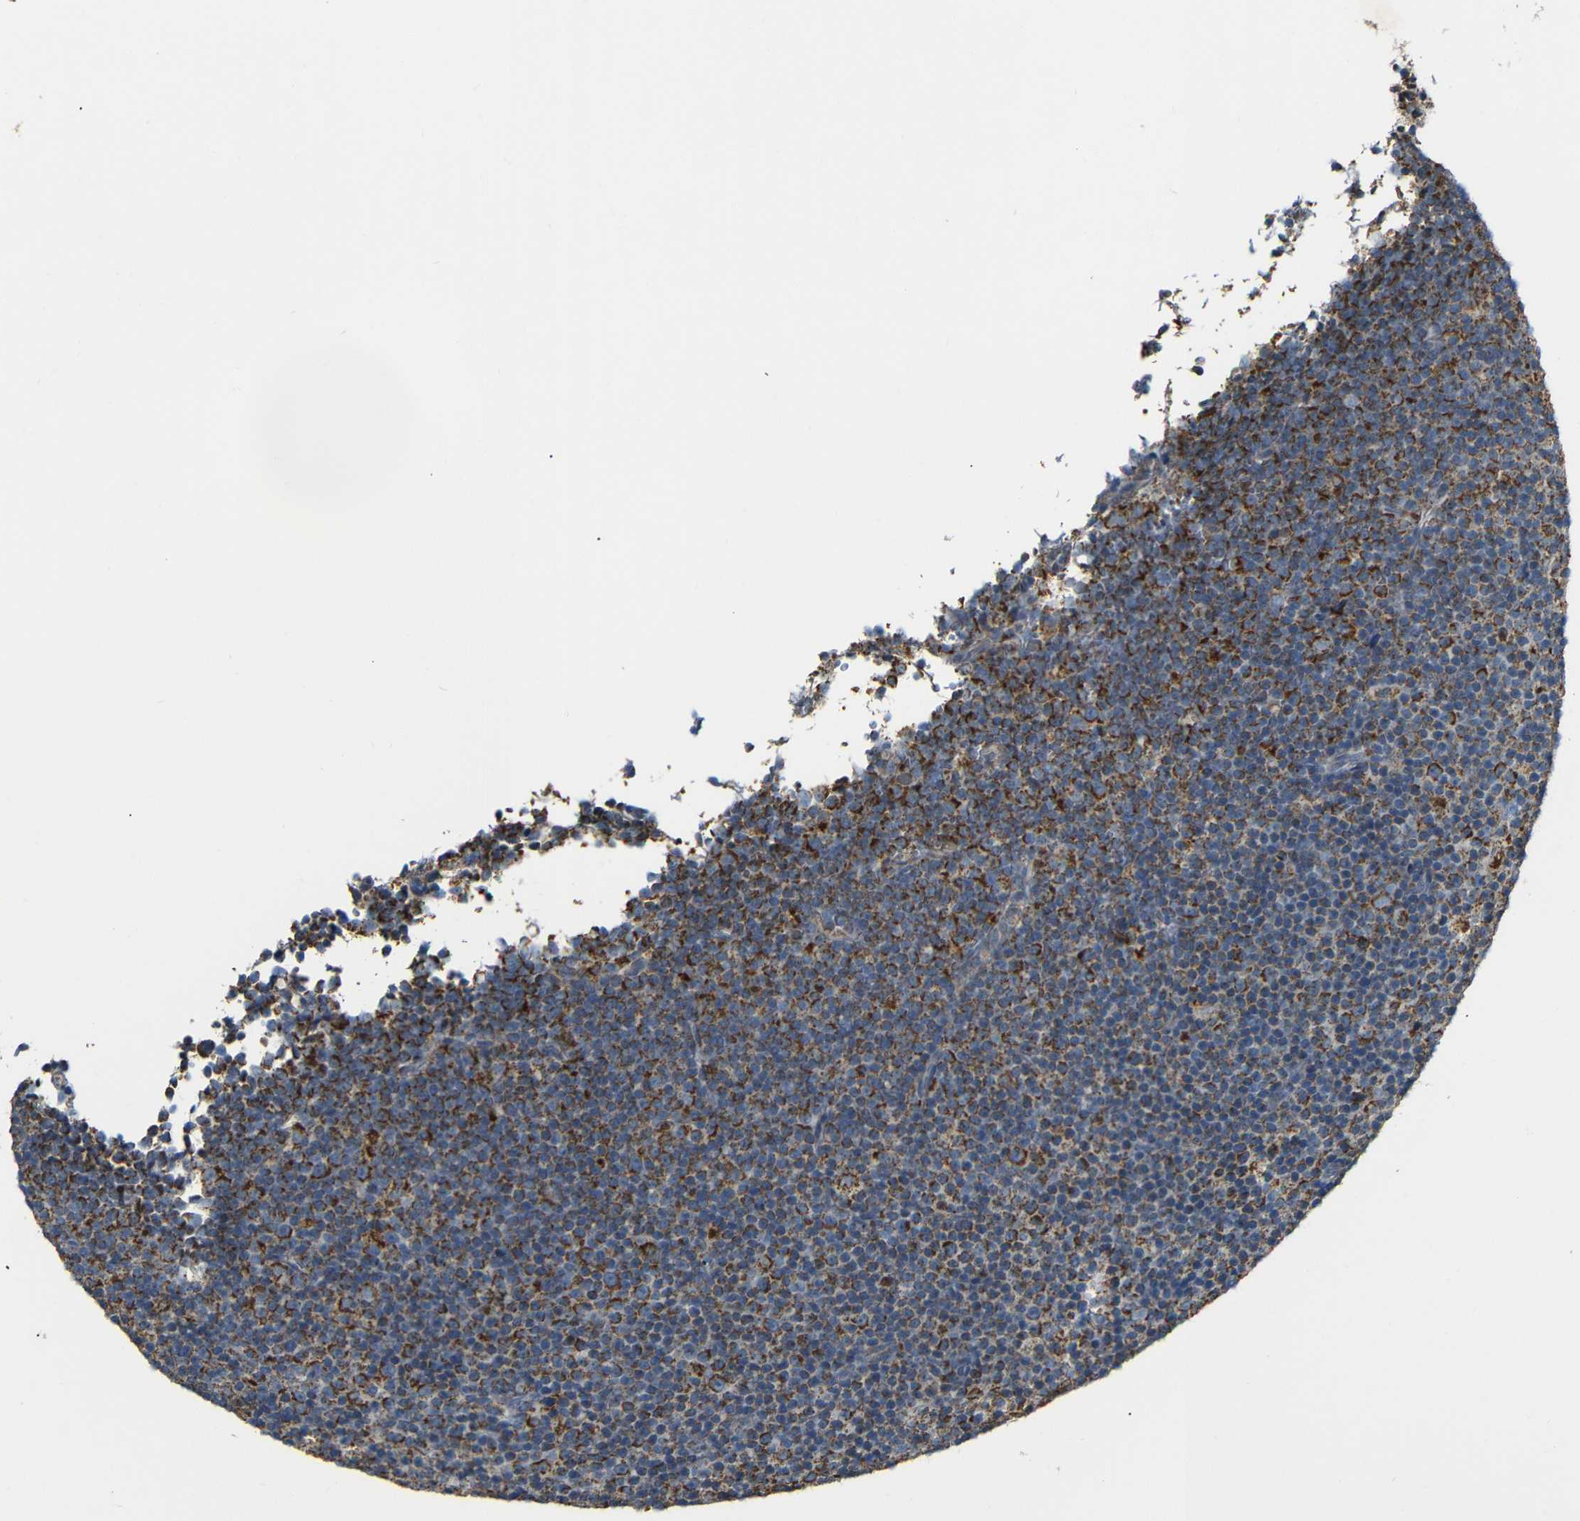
{"staining": {"intensity": "moderate", "quantity": ">75%", "location": "cytoplasmic/membranous"}, "tissue": "lymphoma", "cell_type": "Tumor cells", "image_type": "cancer", "snomed": [{"axis": "morphology", "description": "Malignant lymphoma, non-Hodgkin's type, Low grade"}, {"axis": "topography", "description": "Lymph node"}], "caption": "Malignant lymphoma, non-Hodgkin's type (low-grade) was stained to show a protein in brown. There is medium levels of moderate cytoplasmic/membranous positivity in about >75% of tumor cells.", "gene": "NR3C2", "patient": {"sex": "female", "age": 67}}